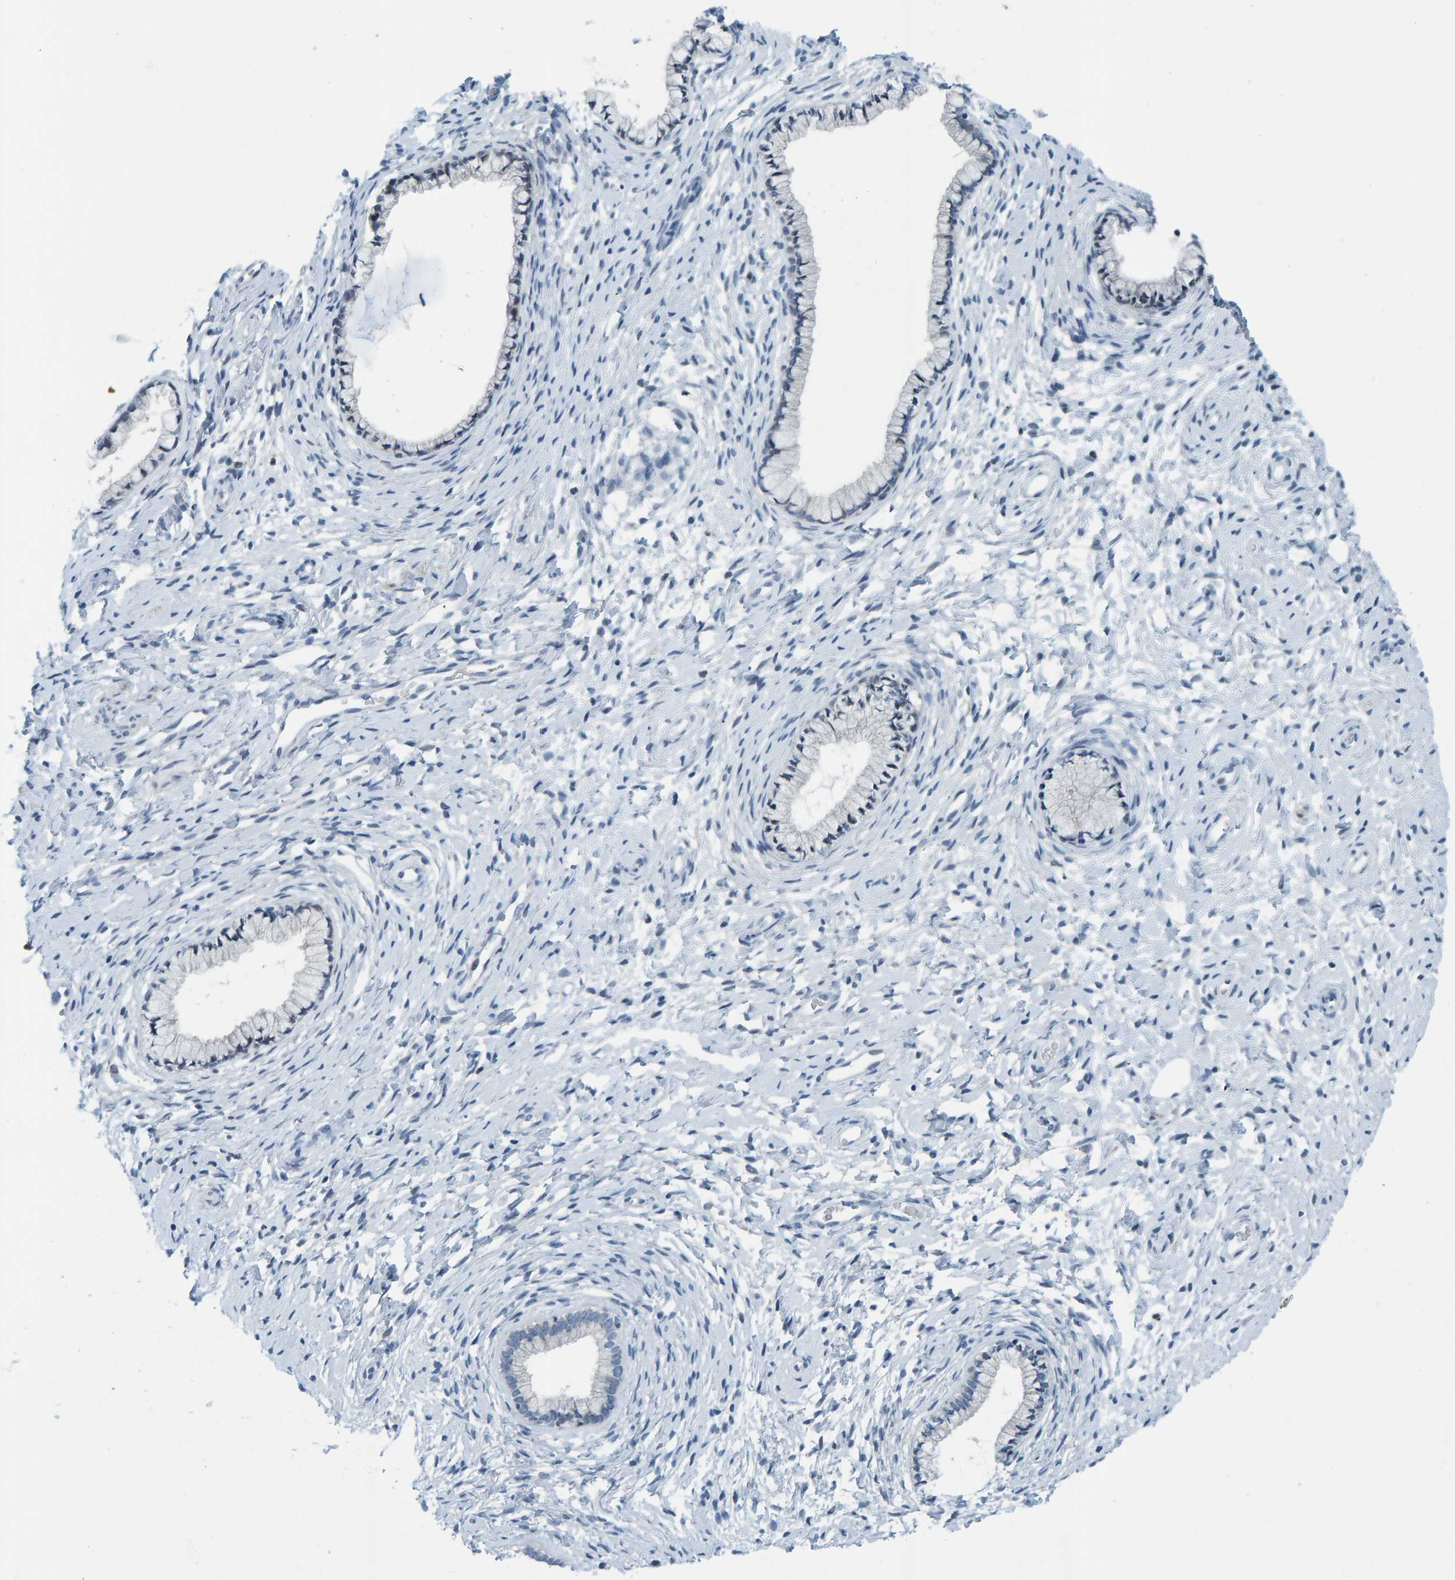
{"staining": {"intensity": "negative", "quantity": "none", "location": "none"}, "tissue": "cervix", "cell_type": "Glandular cells", "image_type": "normal", "snomed": [{"axis": "morphology", "description": "Normal tissue, NOS"}, {"axis": "topography", "description": "Cervix"}], "caption": "Immunohistochemistry photomicrograph of unremarkable human cervix stained for a protein (brown), which demonstrates no staining in glandular cells.", "gene": "CNP", "patient": {"sex": "female", "age": 72}}